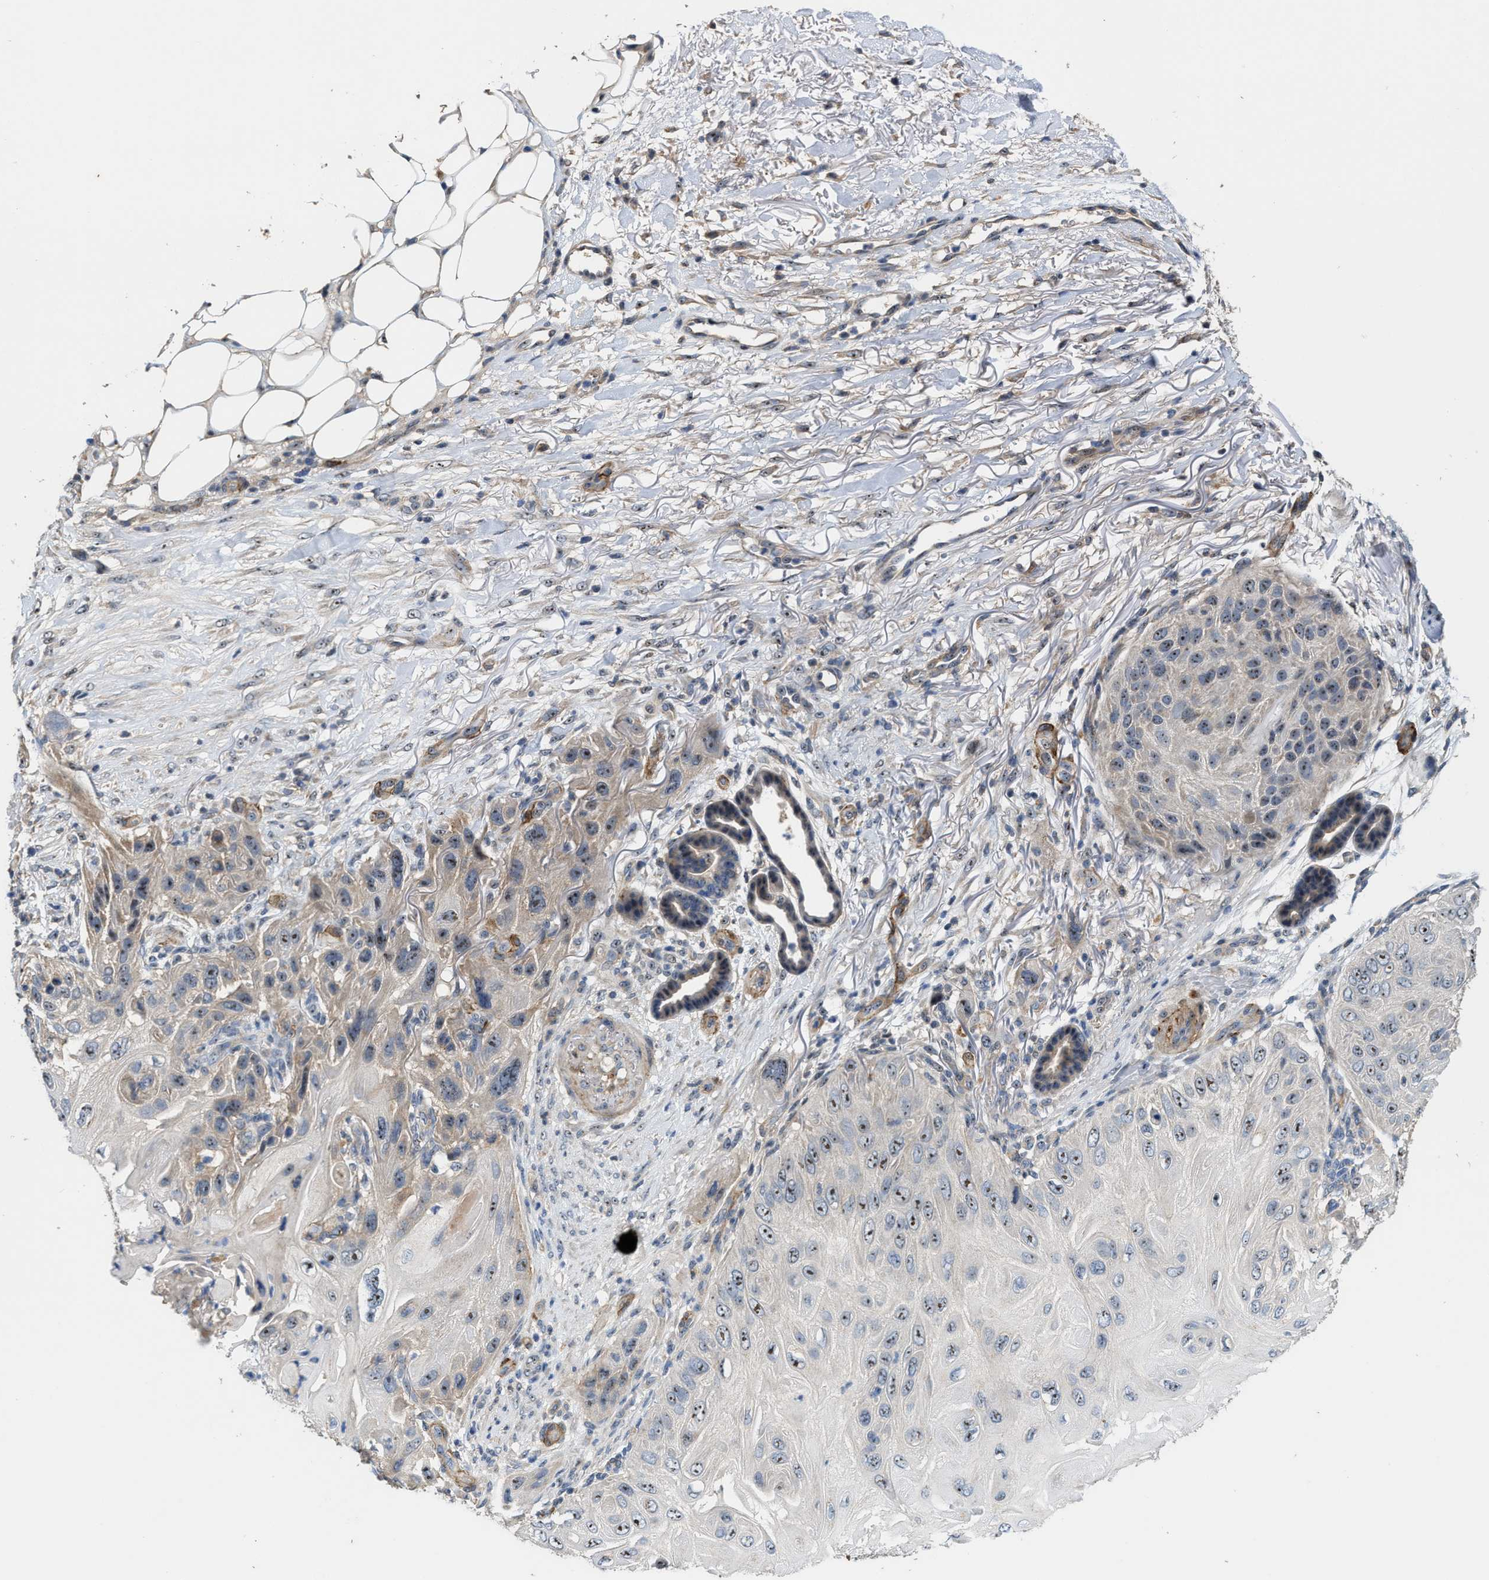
{"staining": {"intensity": "weak", "quantity": "25%-75%", "location": "nuclear"}, "tissue": "skin cancer", "cell_type": "Tumor cells", "image_type": "cancer", "snomed": [{"axis": "morphology", "description": "Squamous cell carcinoma, NOS"}, {"axis": "topography", "description": "Skin"}], "caption": "DAB immunohistochemical staining of human squamous cell carcinoma (skin) displays weak nuclear protein expression in approximately 25%-75% of tumor cells. Using DAB (3,3'-diaminobenzidine) (brown) and hematoxylin (blue) stains, captured at high magnification using brightfield microscopy.", "gene": "ZNF783", "patient": {"sex": "female", "age": 77}}